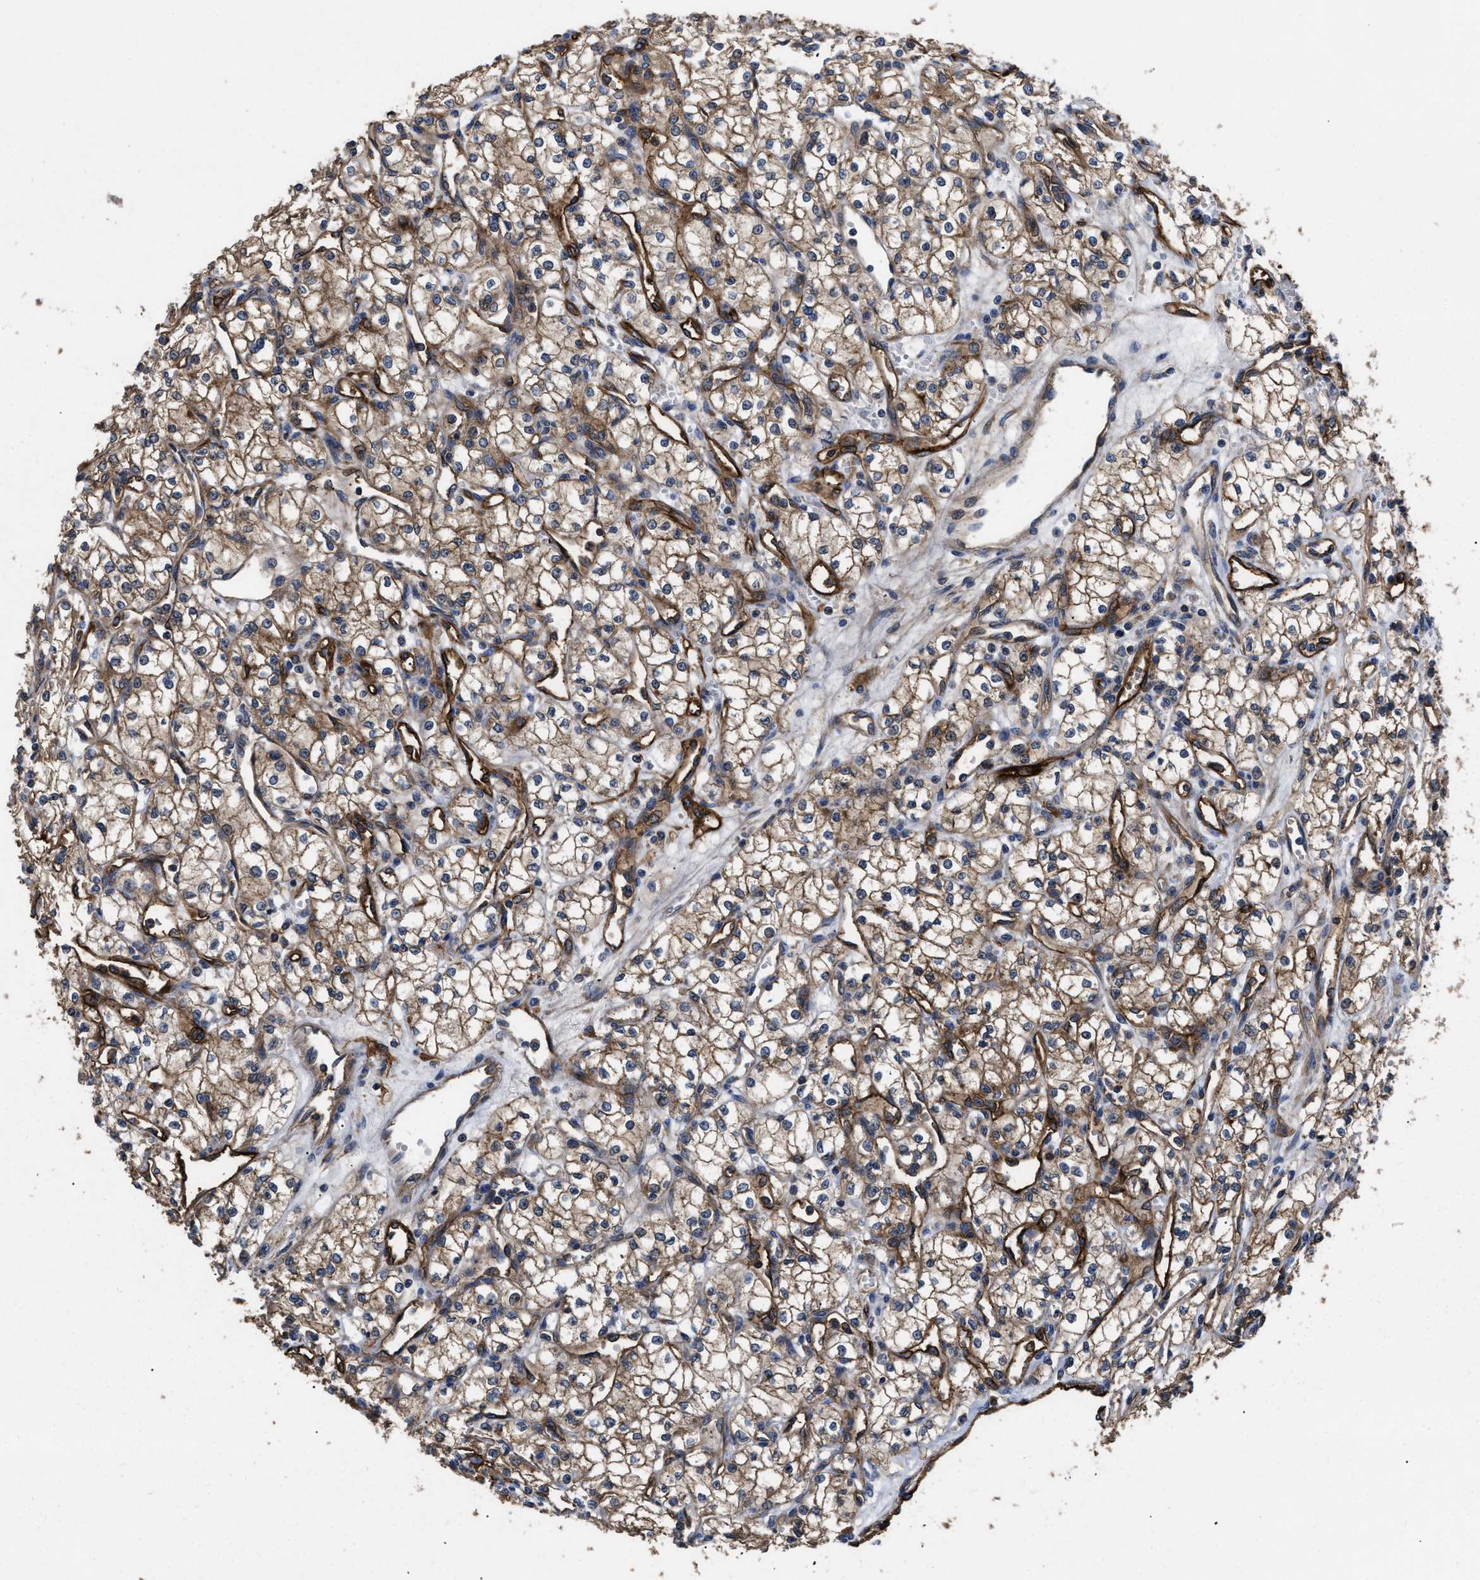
{"staining": {"intensity": "moderate", "quantity": ">75%", "location": "cytoplasmic/membranous"}, "tissue": "renal cancer", "cell_type": "Tumor cells", "image_type": "cancer", "snomed": [{"axis": "morphology", "description": "Adenocarcinoma, NOS"}, {"axis": "topography", "description": "Kidney"}], "caption": "Protein expression analysis of human renal adenocarcinoma reveals moderate cytoplasmic/membranous positivity in approximately >75% of tumor cells.", "gene": "NT5E", "patient": {"sex": "male", "age": 59}}